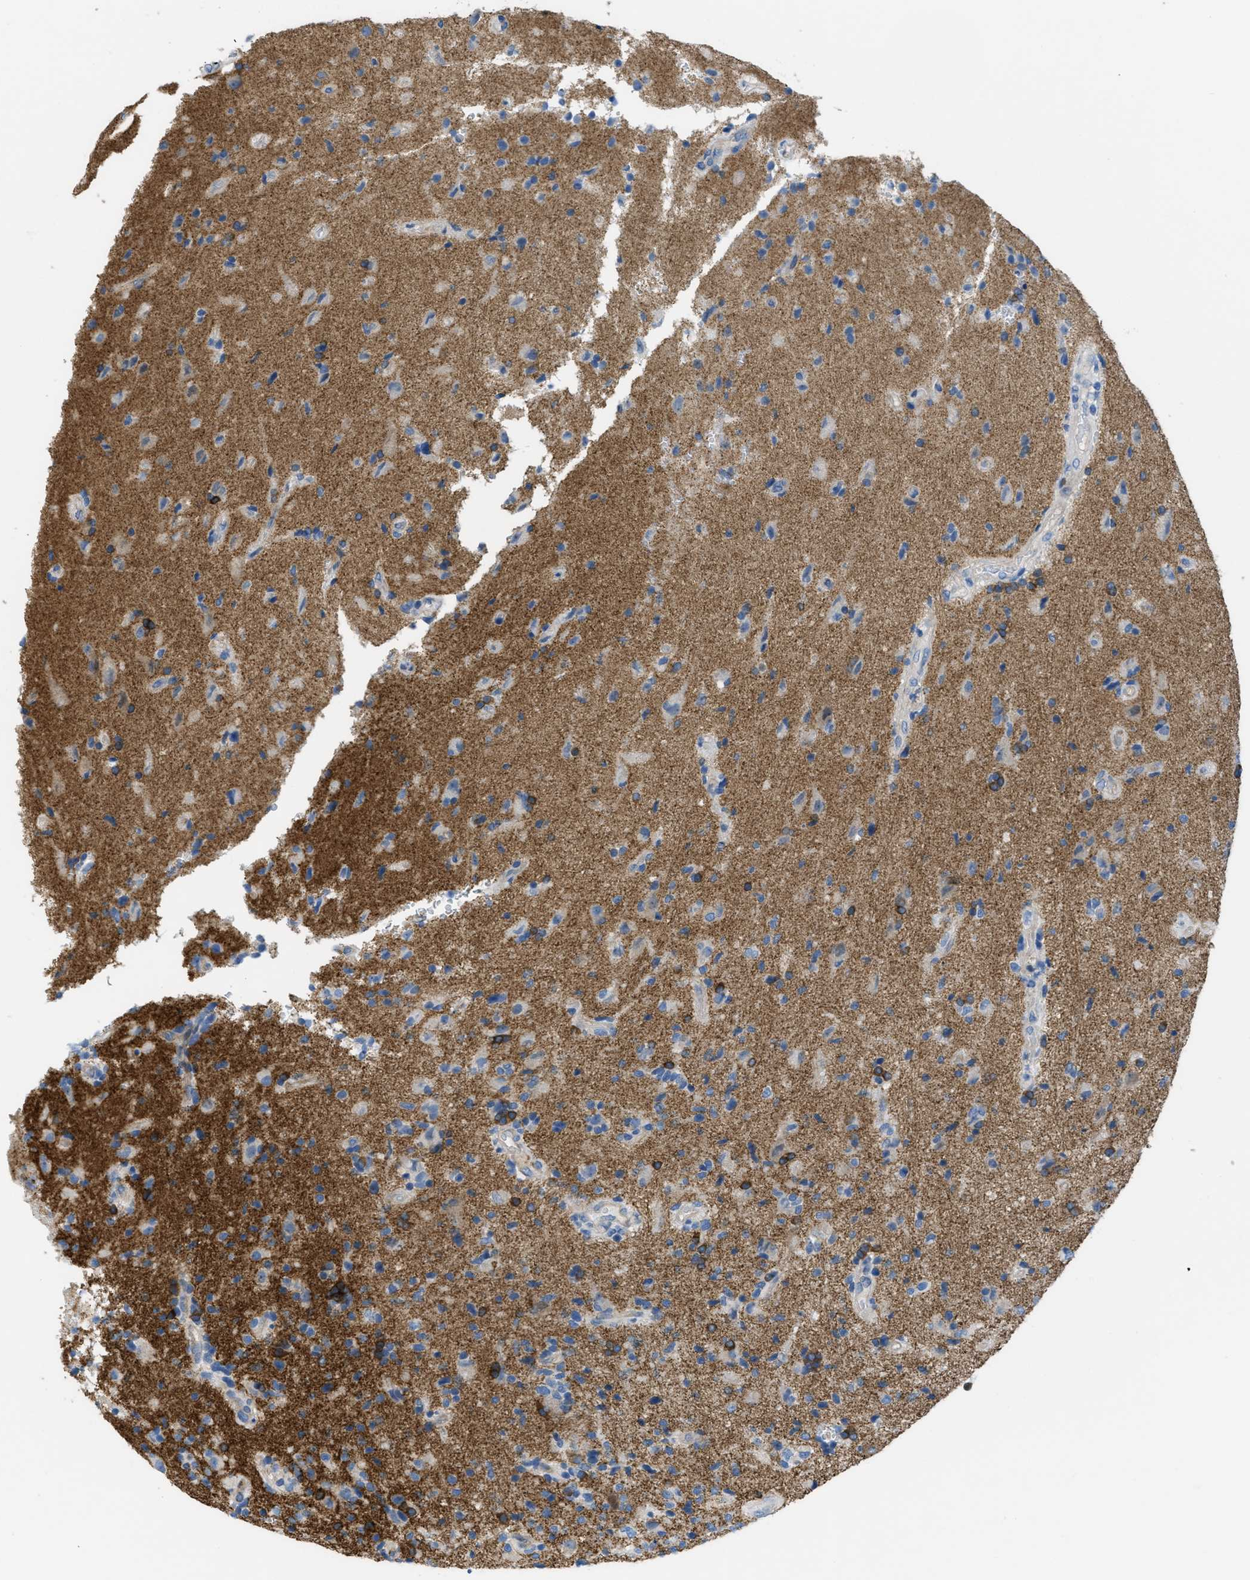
{"staining": {"intensity": "strong", "quantity": "<25%", "location": "cytoplasmic/membranous"}, "tissue": "glioma", "cell_type": "Tumor cells", "image_type": "cancer", "snomed": [{"axis": "morphology", "description": "Glioma, malignant, High grade"}, {"axis": "topography", "description": "Brain"}], "caption": "This micrograph displays immunohistochemistry (IHC) staining of human glioma, with medium strong cytoplasmic/membranous expression in approximately <25% of tumor cells.", "gene": "ASGR1", "patient": {"sex": "male", "age": 72}}